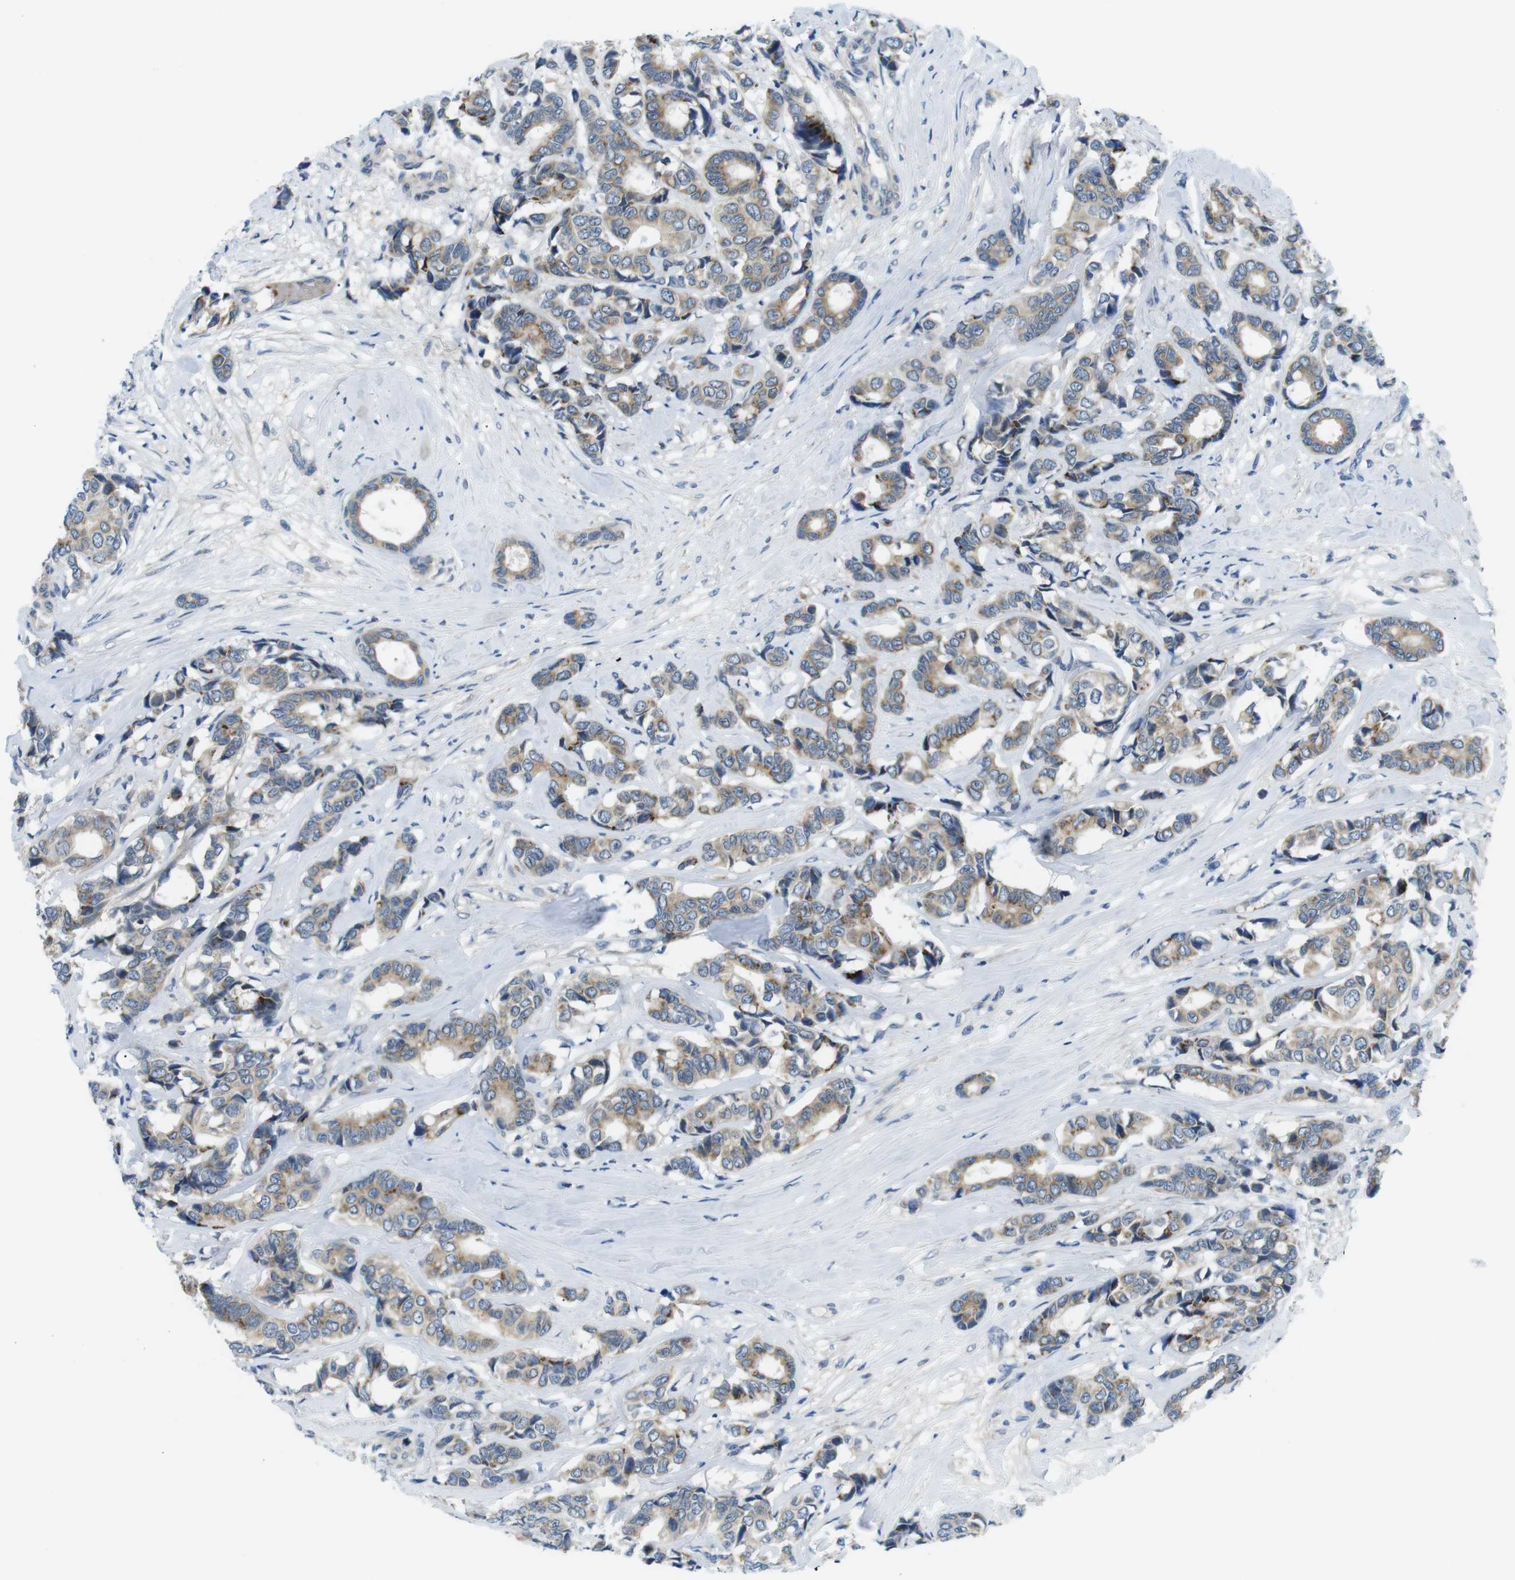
{"staining": {"intensity": "weak", "quantity": ">75%", "location": "cytoplasmic/membranous"}, "tissue": "breast cancer", "cell_type": "Tumor cells", "image_type": "cancer", "snomed": [{"axis": "morphology", "description": "Duct carcinoma"}, {"axis": "topography", "description": "Breast"}], "caption": "This photomicrograph demonstrates IHC staining of invasive ductal carcinoma (breast), with low weak cytoplasmic/membranous expression in about >75% of tumor cells.", "gene": "WSCD1", "patient": {"sex": "female", "age": 87}}